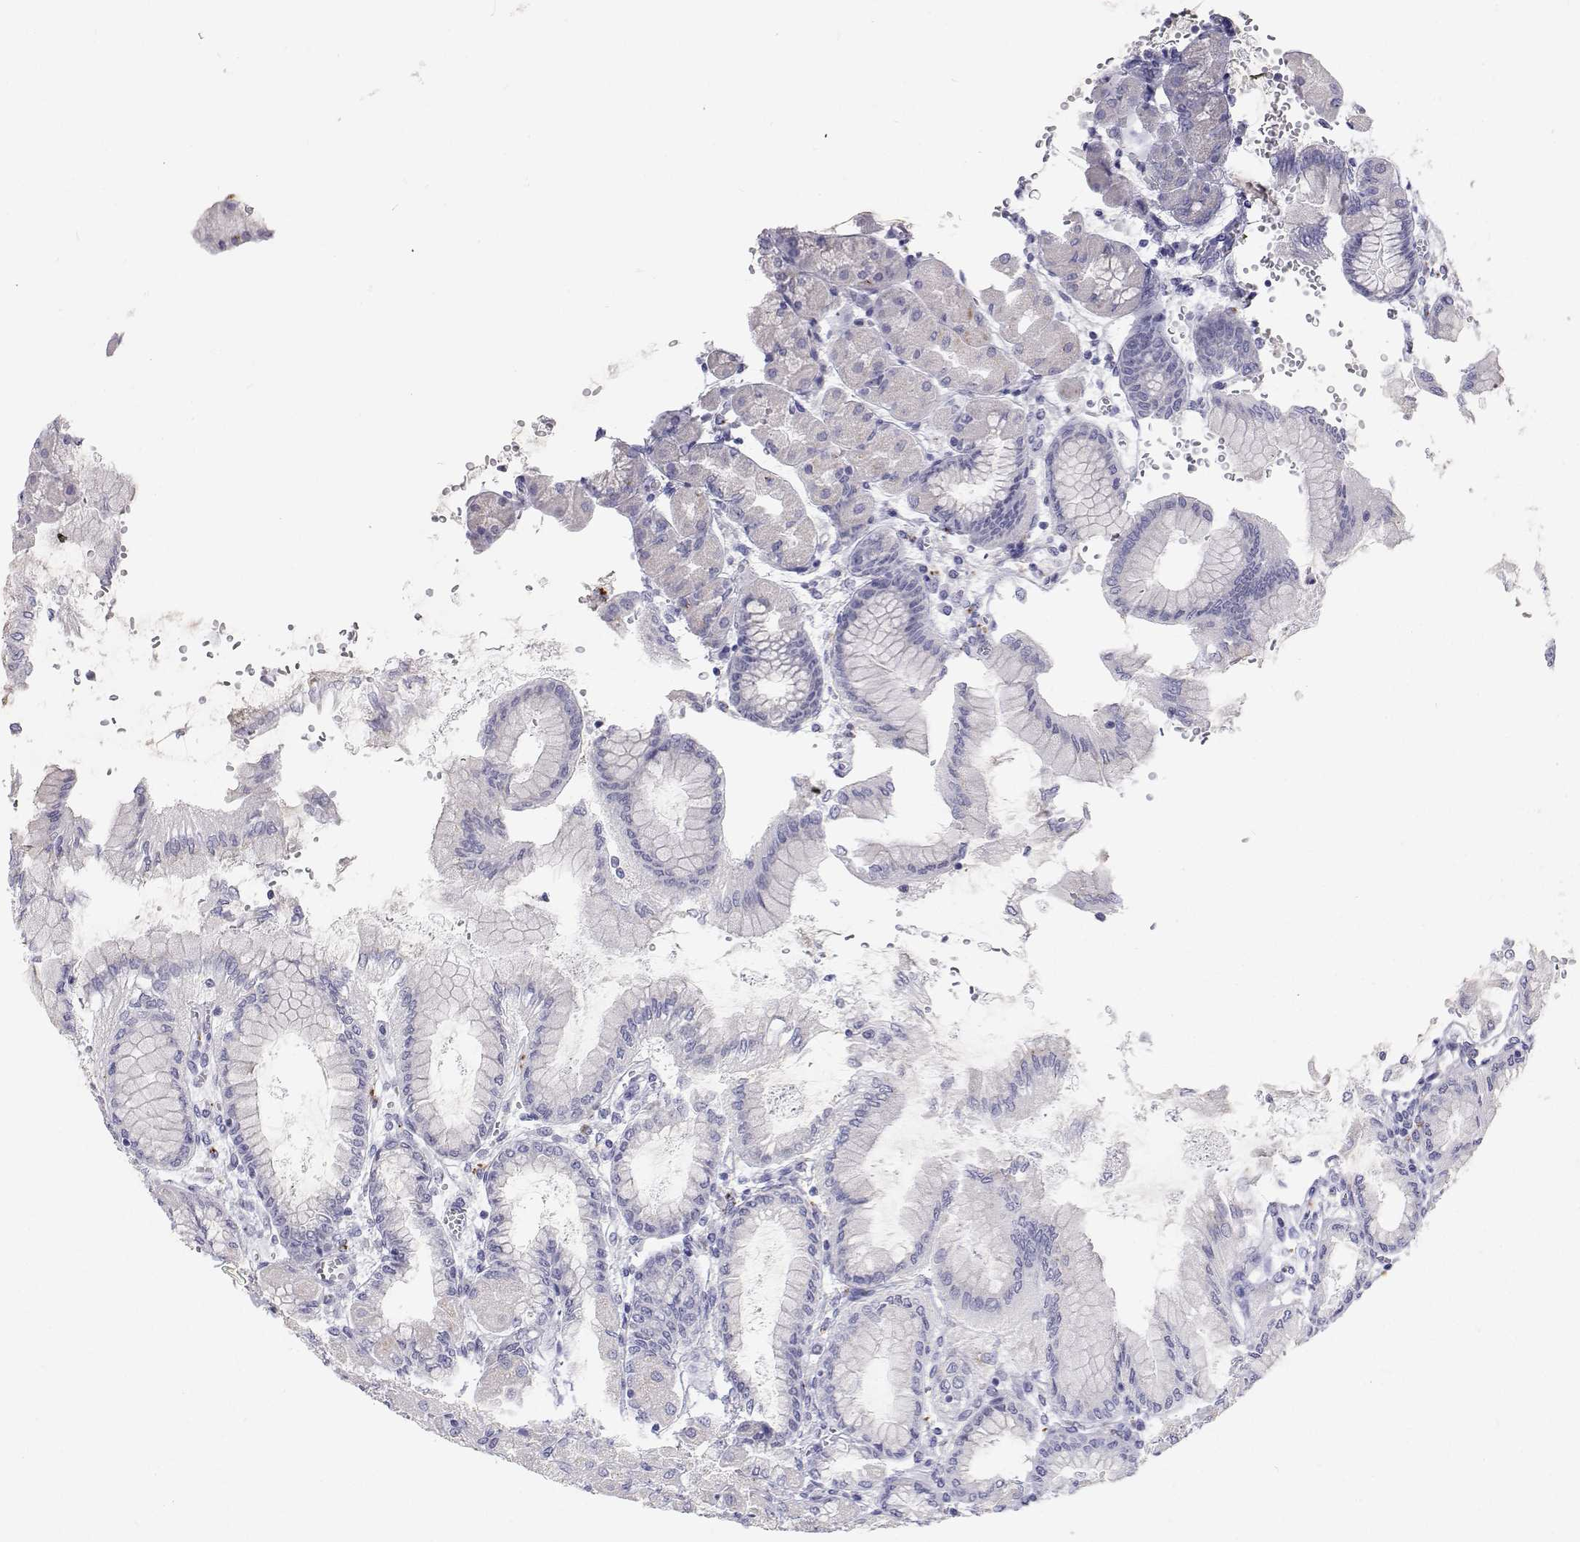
{"staining": {"intensity": "negative", "quantity": "none", "location": "none"}, "tissue": "stomach", "cell_type": "Glandular cells", "image_type": "normal", "snomed": [{"axis": "morphology", "description": "Normal tissue, NOS"}, {"axis": "topography", "description": "Stomach, upper"}], "caption": "This is an IHC image of normal human stomach. There is no expression in glandular cells.", "gene": "NCR2", "patient": {"sex": "female", "age": 56}}